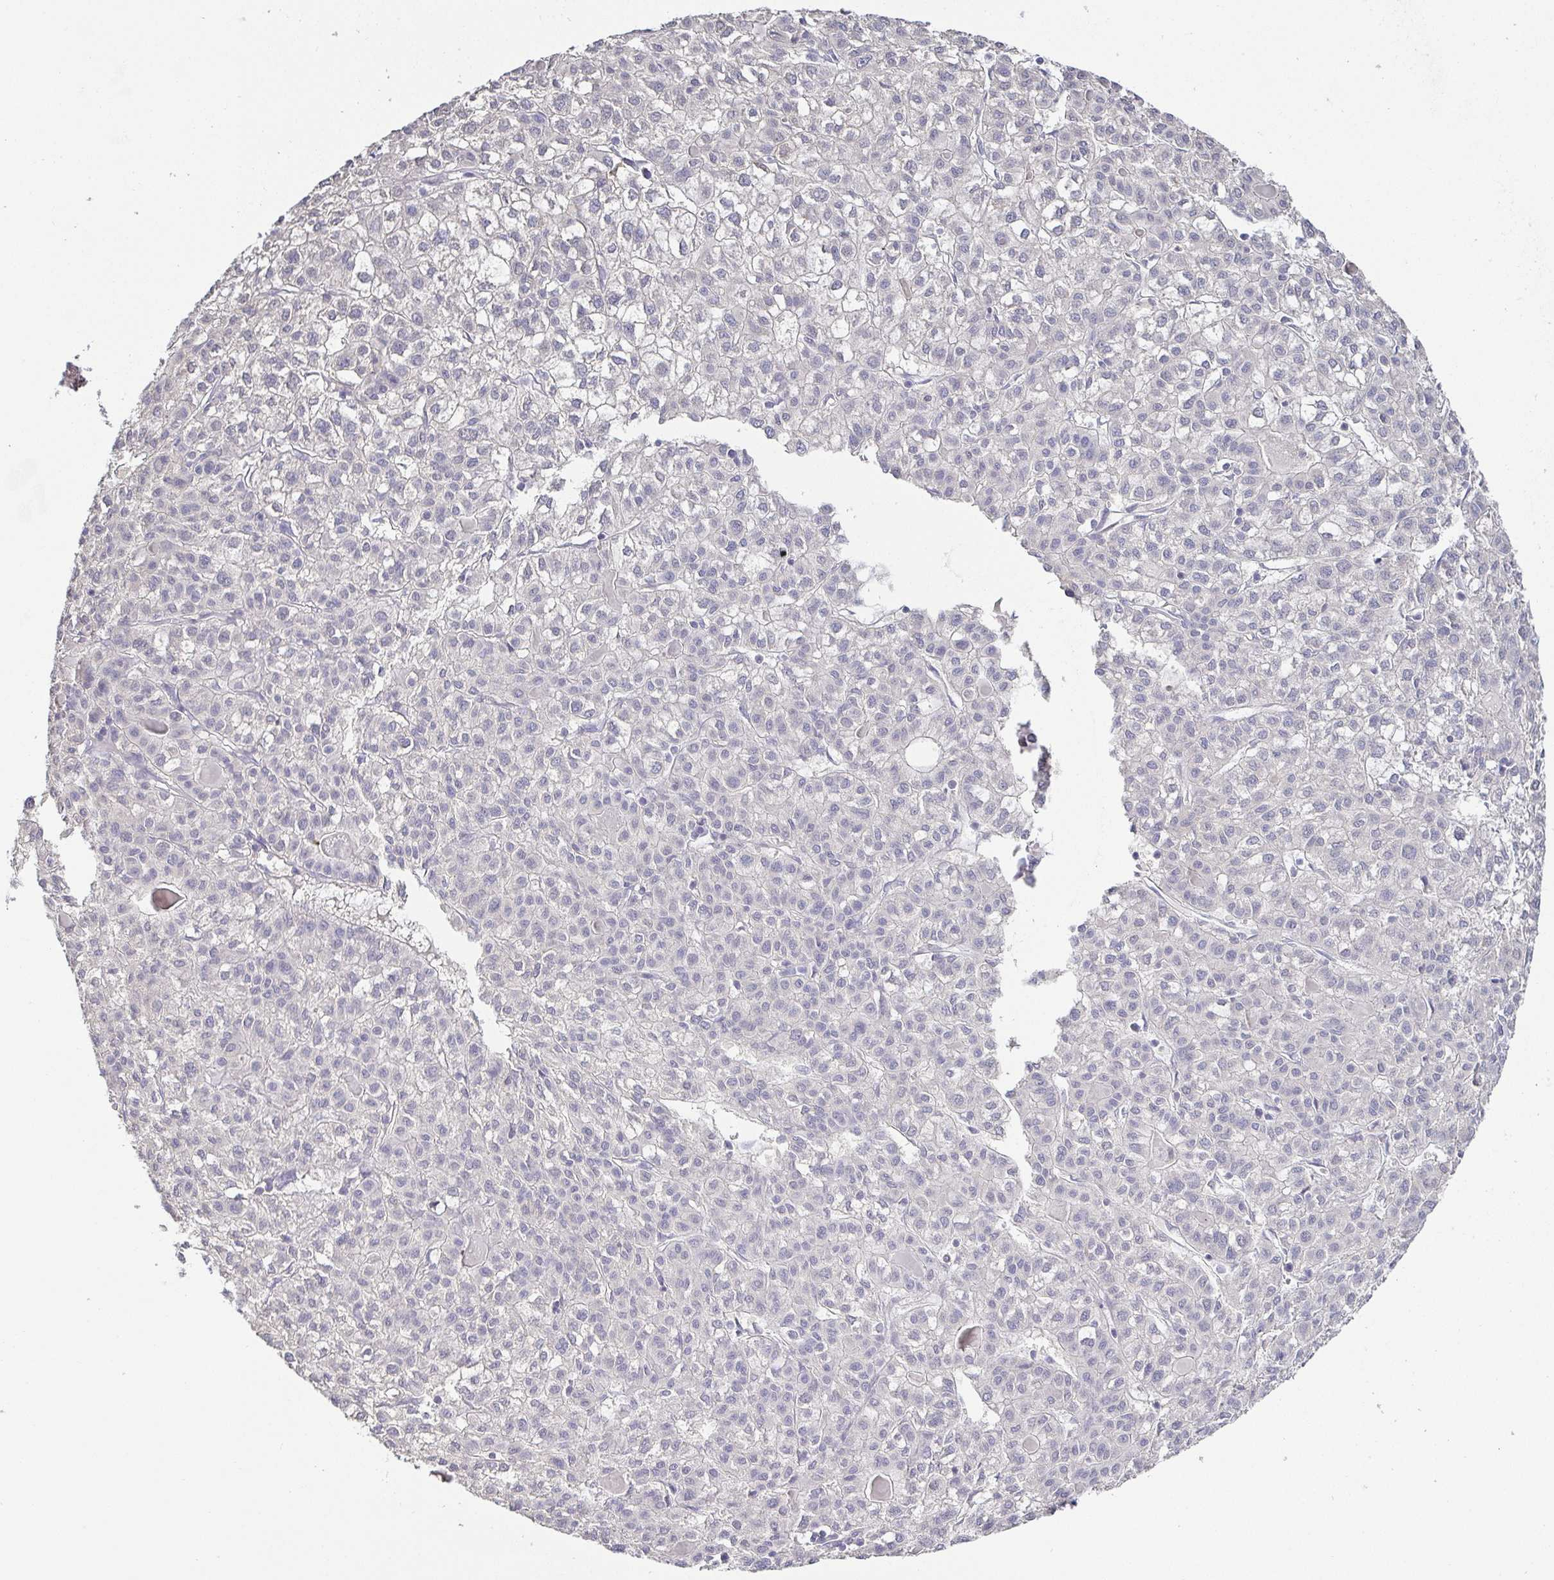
{"staining": {"intensity": "negative", "quantity": "none", "location": "none"}, "tissue": "liver cancer", "cell_type": "Tumor cells", "image_type": "cancer", "snomed": [{"axis": "morphology", "description": "Carcinoma, Hepatocellular, NOS"}, {"axis": "topography", "description": "Liver"}], "caption": "Tumor cells are negative for brown protein staining in liver cancer.", "gene": "RNASE7", "patient": {"sex": "female", "age": 43}}